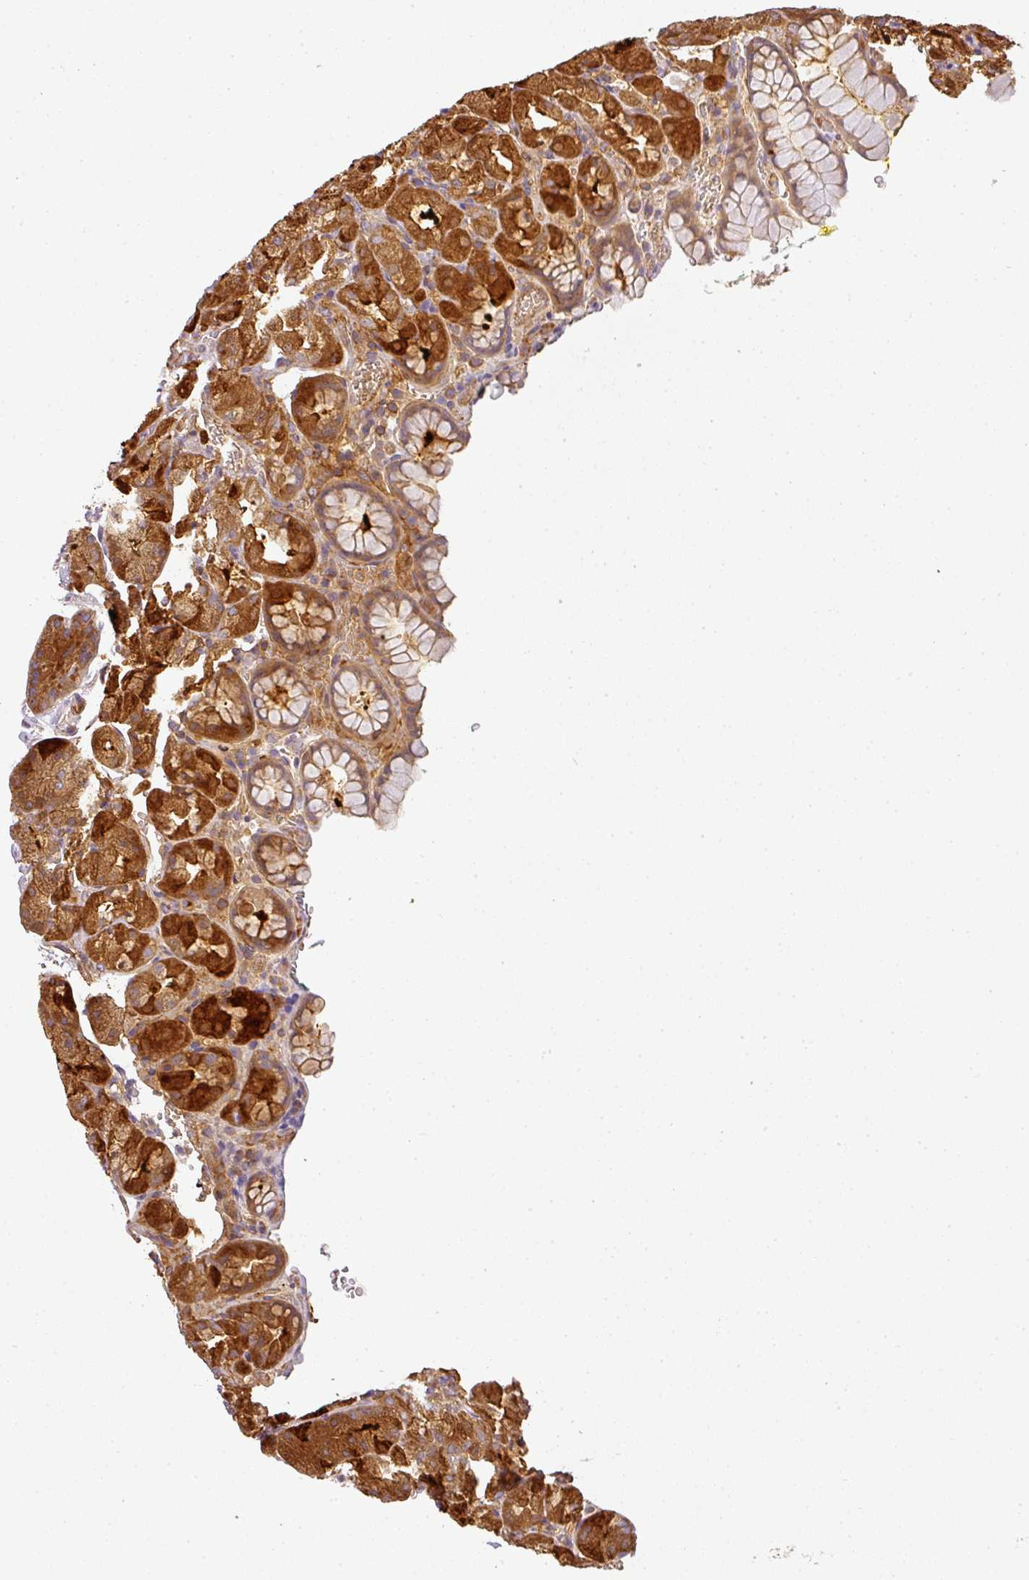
{"staining": {"intensity": "moderate", "quantity": ">75%", "location": "cytoplasmic/membranous"}, "tissue": "stomach", "cell_type": "Glandular cells", "image_type": "normal", "snomed": [{"axis": "morphology", "description": "Normal tissue, NOS"}, {"axis": "topography", "description": "Stomach, upper"}], "caption": "Protein staining of benign stomach reveals moderate cytoplasmic/membranous expression in approximately >75% of glandular cells.", "gene": "TCL1B", "patient": {"sex": "female", "age": 81}}